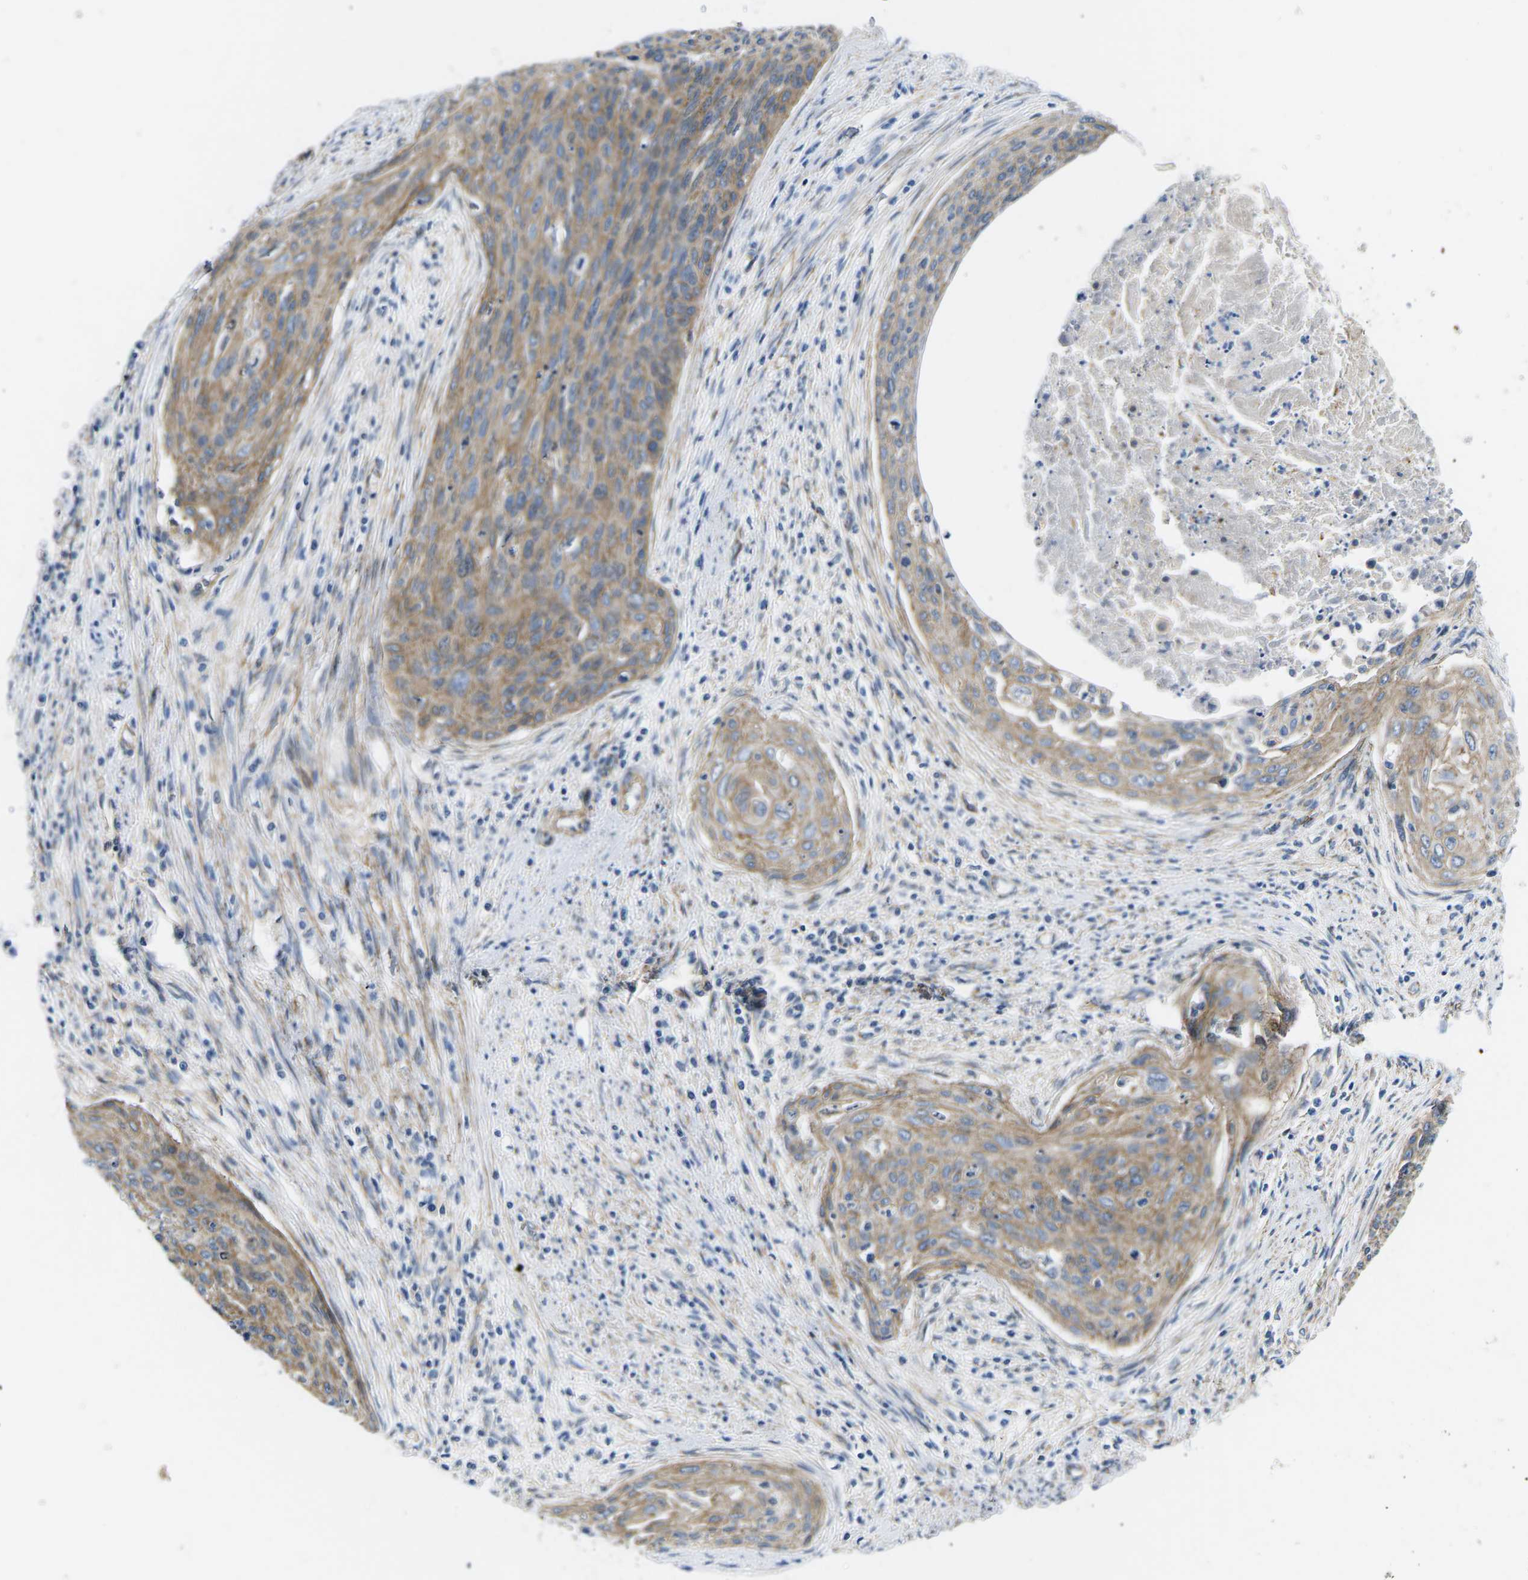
{"staining": {"intensity": "moderate", "quantity": ">75%", "location": "cytoplasmic/membranous"}, "tissue": "cervical cancer", "cell_type": "Tumor cells", "image_type": "cancer", "snomed": [{"axis": "morphology", "description": "Squamous cell carcinoma, NOS"}, {"axis": "topography", "description": "Cervix"}], "caption": "Protein analysis of squamous cell carcinoma (cervical) tissue reveals moderate cytoplasmic/membranous positivity in about >75% of tumor cells.", "gene": "CTNND1", "patient": {"sex": "female", "age": 55}}